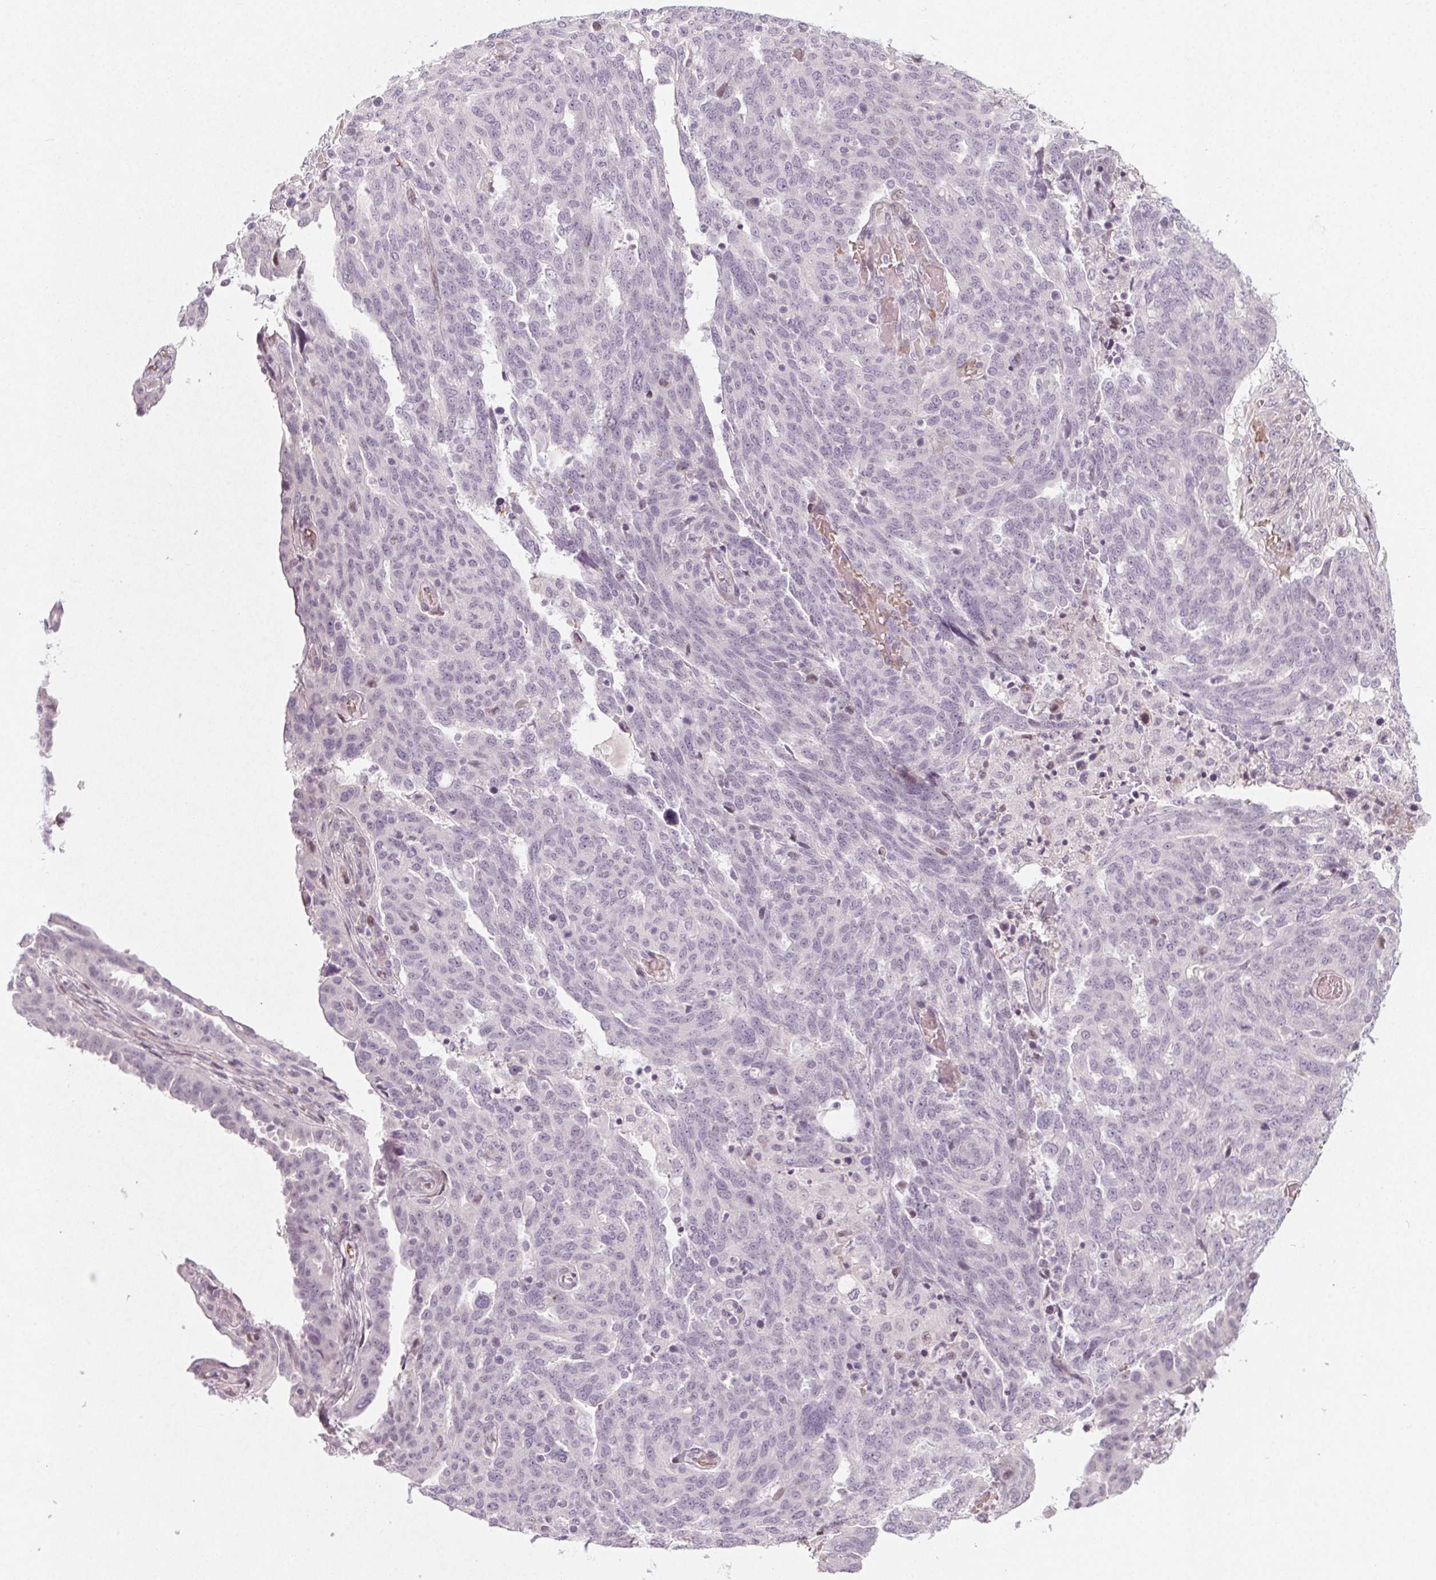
{"staining": {"intensity": "negative", "quantity": "none", "location": "none"}, "tissue": "ovarian cancer", "cell_type": "Tumor cells", "image_type": "cancer", "snomed": [{"axis": "morphology", "description": "Cystadenocarcinoma, serous, NOS"}, {"axis": "topography", "description": "Ovary"}], "caption": "Tumor cells show no significant positivity in ovarian serous cystadenocarcinoma.", "gene": "CCDC96", "patient": {"sex": "female", "age": 67}}